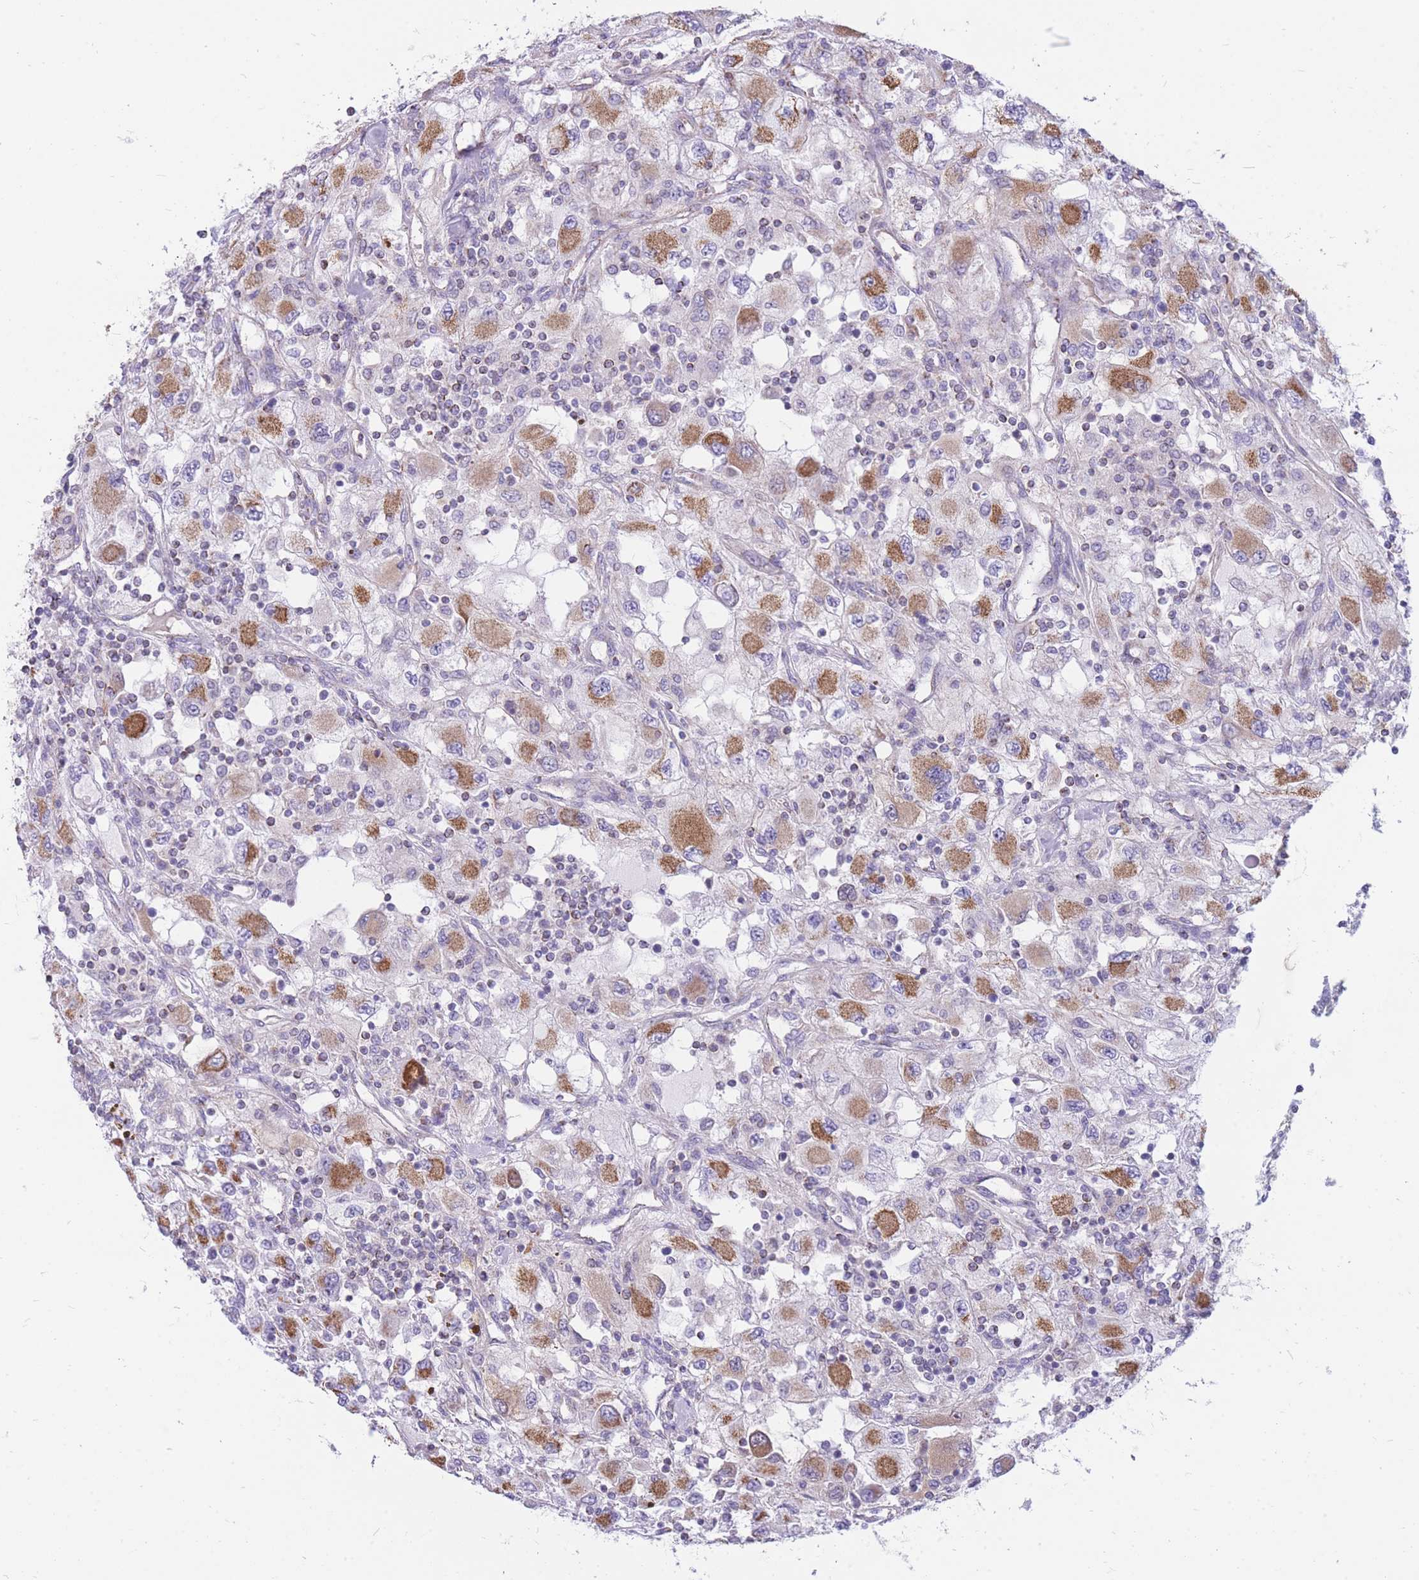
{"staining": {"intensity": "moderate", "quantity": "25%-75%", "location": "cytoplasmic/membranous"}, "tissue": "renal cancer", "cell_type": "Tumor cells", "image_type": "cancer", "snomed": [{"axis": "morphology", "description": "Adenocarcinoma, NOS"}, {"axis": "topography", "description": "Kidney"}], "caption": "A photomicrograph showing moderate cytoplasmic/membranous positivity in about 25%-75% of tumor cells in renal adenocarcinoma, as visualized by brown immunohistochemical staining.", "gene": "PCSK1", "patient": {"sex": "female", "age": 67}}